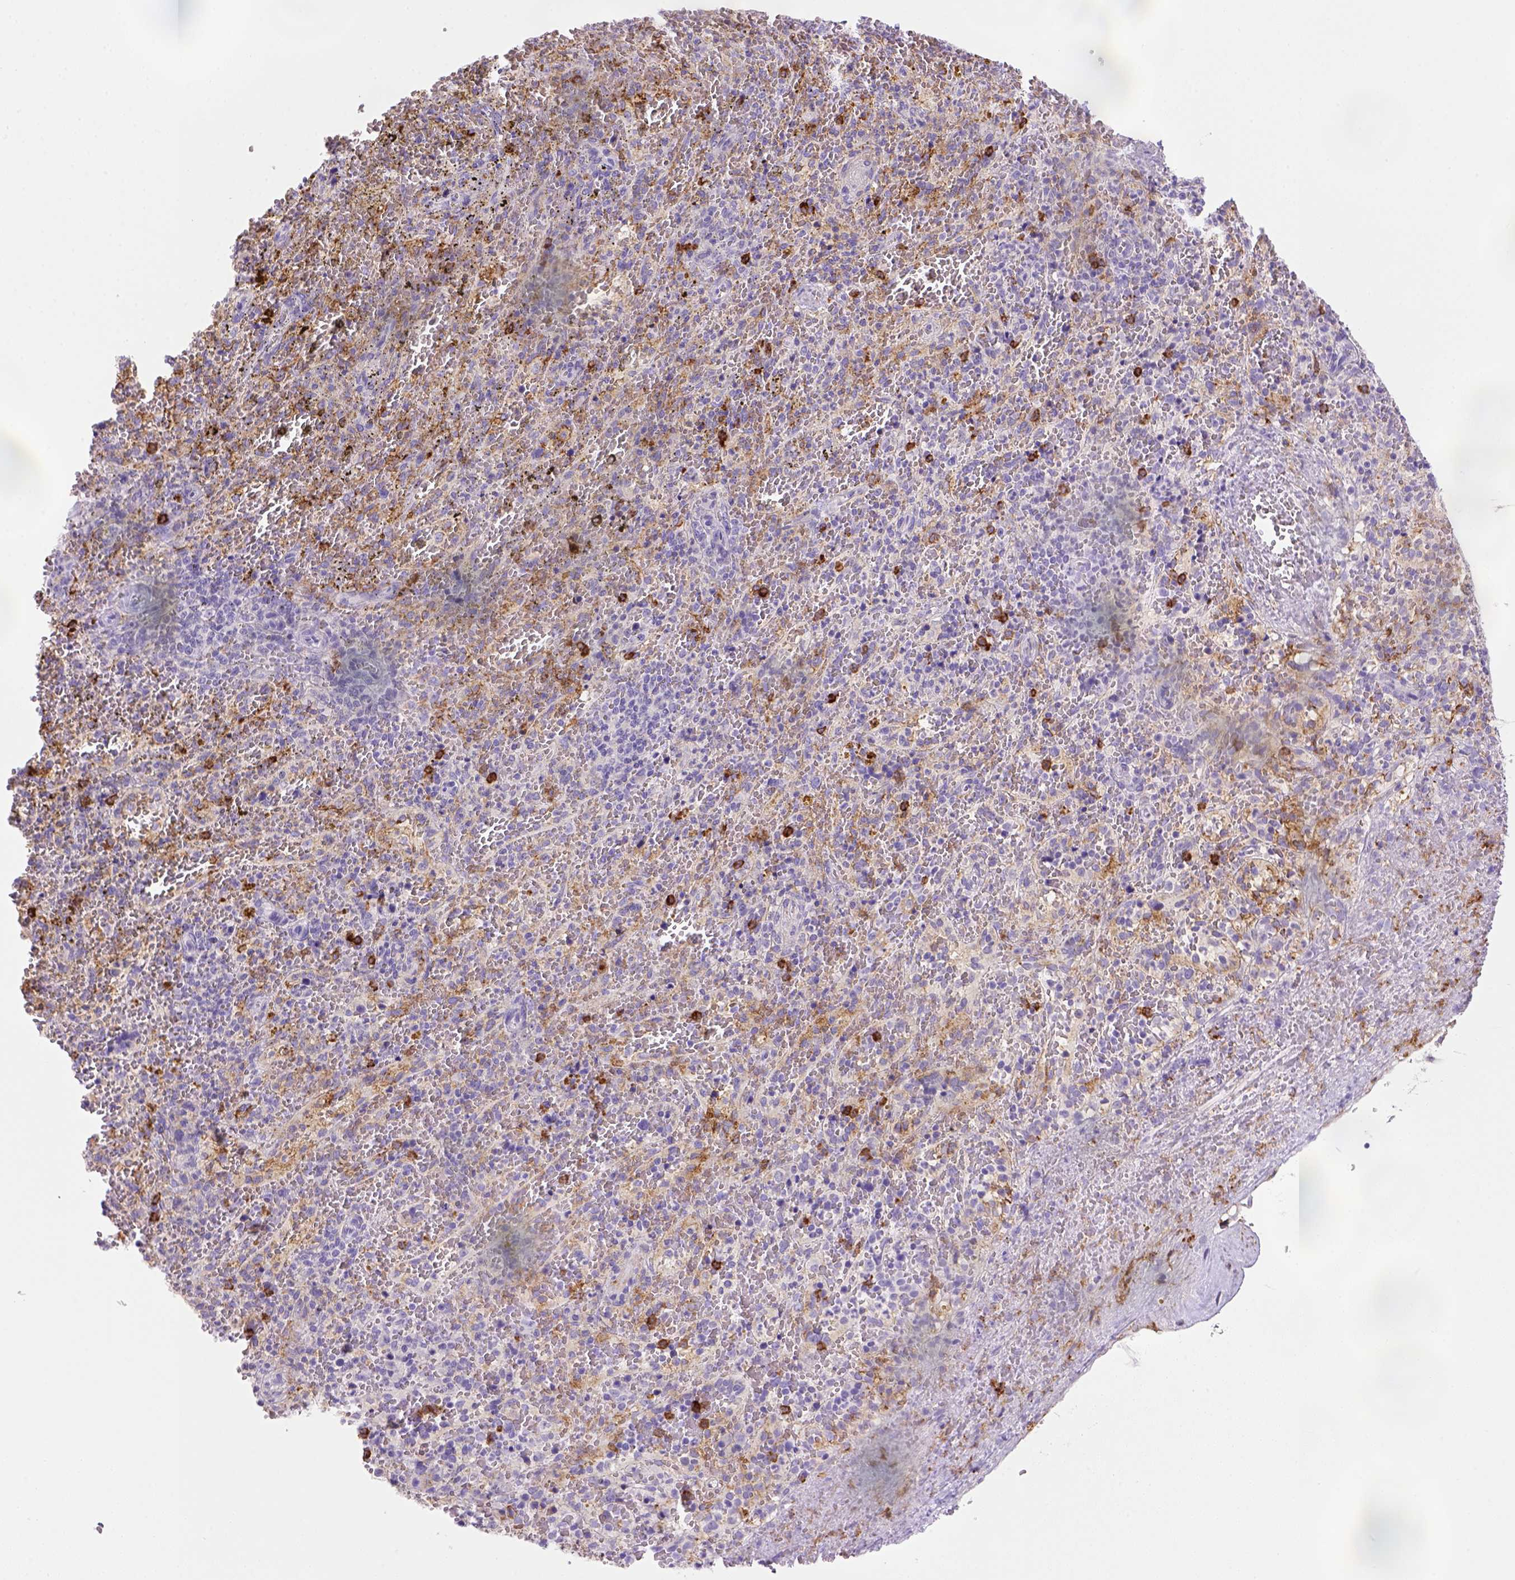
{"staining": {"intensity": "strong", "quantity": "<25%", "location": "cytoplasmic/membranous"}, "tissue": "spleen", "cell_type": "Cells in red pulp", "image_type": "normal", "snomed": [{"axis": "morphology", "description": "Normal tissue, NOS"}, {"axis": "topography", "description": "Spleen"}], "caption": "A medium amount of strong cytoplasmic/membranous positivity is appreciated in about <25% of cells in red pulp in unremarkable spleen. The staining is performed using DAB brown chromogen to label protein expression. The nuclei are counter-stained blue using hematoxylin.", "gene": "CD14", "patient": {"sex": "female", "age": 50}}